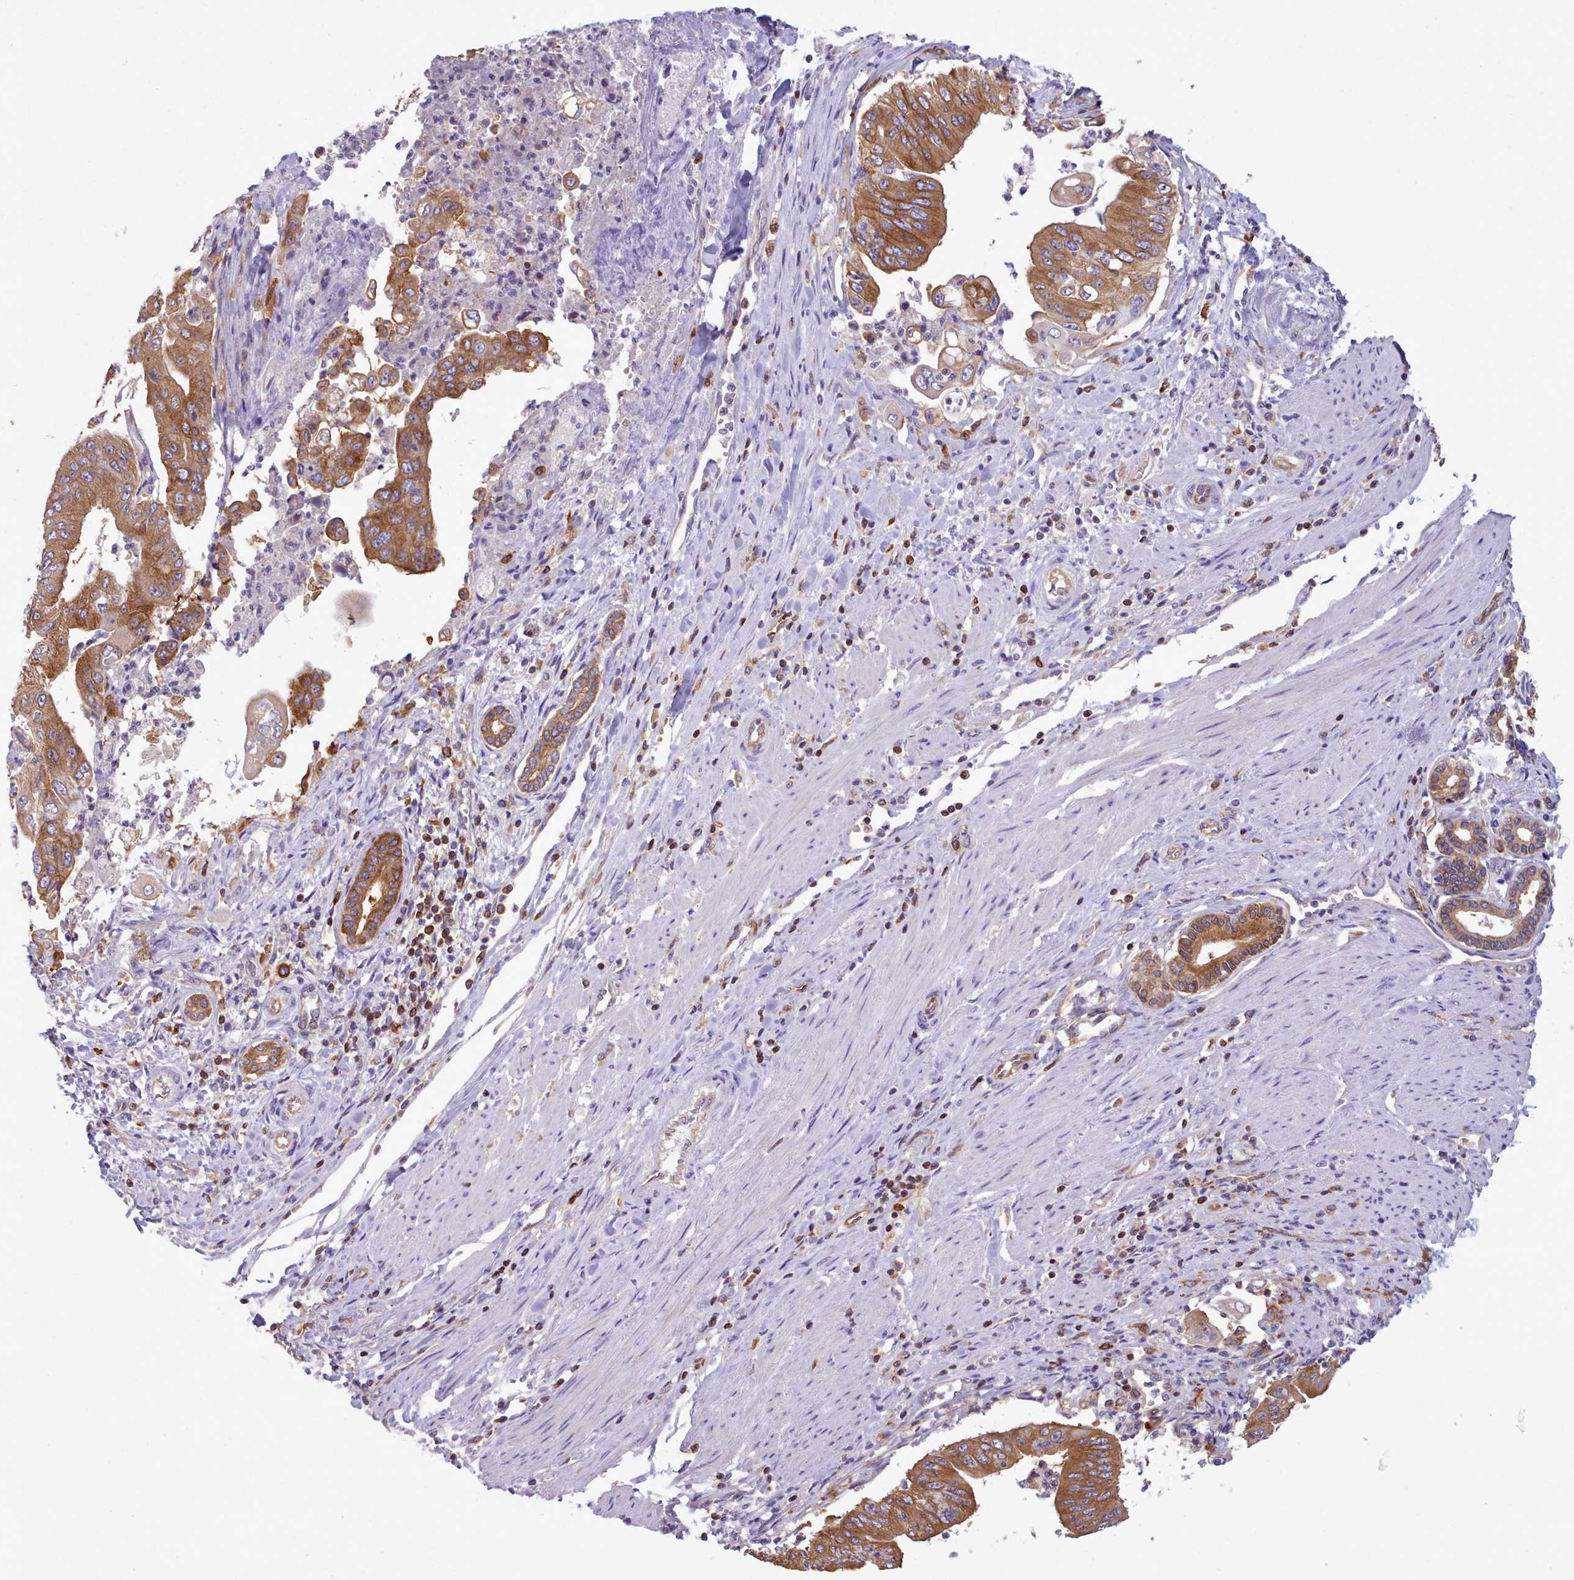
{"staining": {"intensity": "strong", "quantity": ">75%", "location": "cytoplasmic/membranous"}, "tissue": "pancreatic cancer", "cell_type": "Tumor cells", "image_type": "cancer", "snomed": [{"axis": "morphology", "description": "Adenocarcinoma, NOS"}, {"axis": "topography", "description": "Pancreas"}], "caption": "Immunohistochemistry (IHC) of human pancreatic cancer (adenocarcinoma) exhibits high levels of strong cytoplasmic/membranous staining in approximately >75% of tumor cells.", "gene": "CRYBG1", "patient": {"sex": "female", "age": 77}}